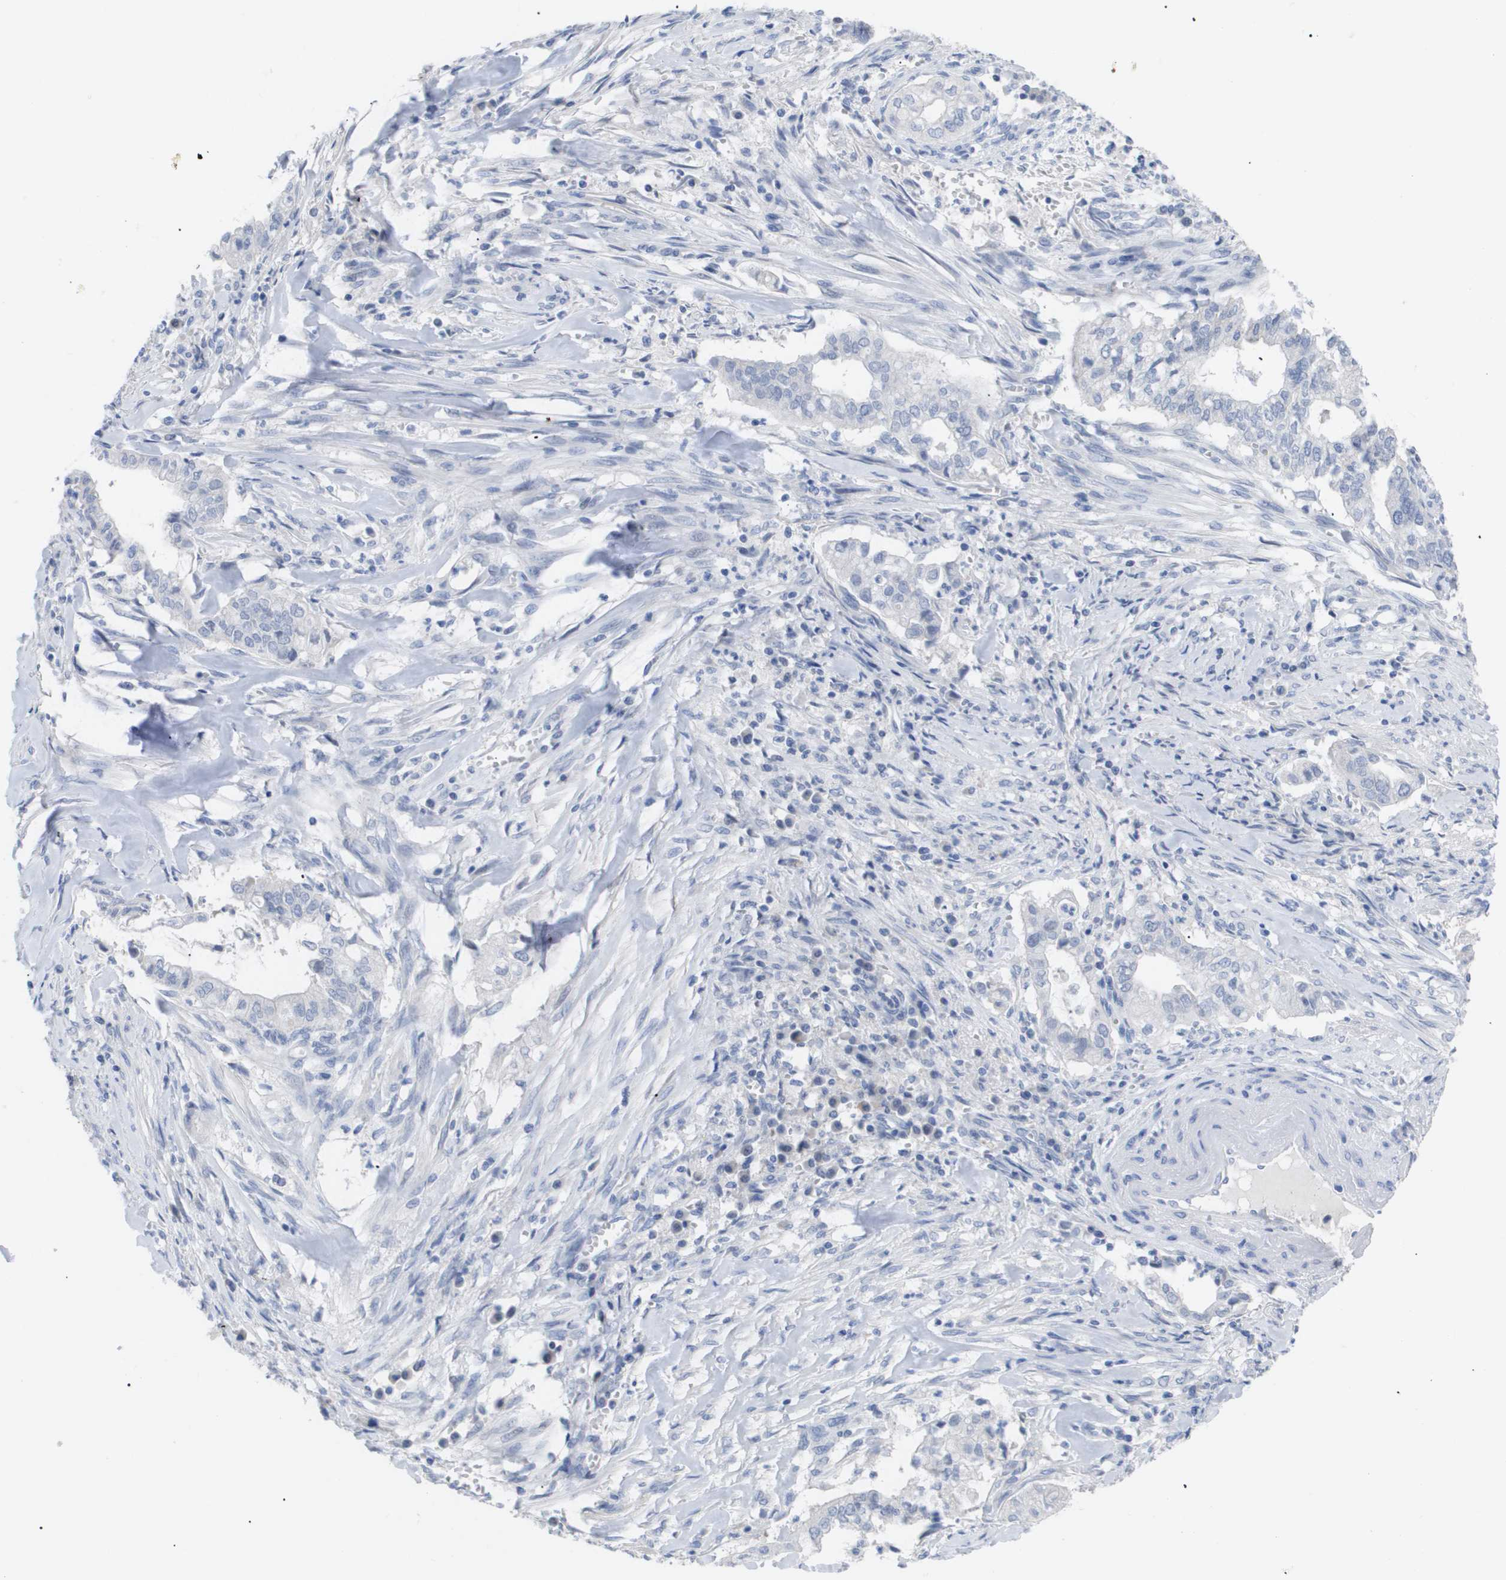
{"staining": {"intensity": "negative", "quantity": "none", "location": "none"}, "tissue": "cervical cancer", "cell_type": "Tumor cells", "image_type": "cancer", "snomed": [{"axis": "morphology", "description": "Adenocarcinoma, NOS"}, {"axis": "topography", "description": "Cervix"}], "caption": "A histopathology image of adenocarcinoma (cervical) stained for a protein reveals no brown staining in tumor cells.", "gene": "CAV3", "patient": {"sex": "female", "age": 44}}